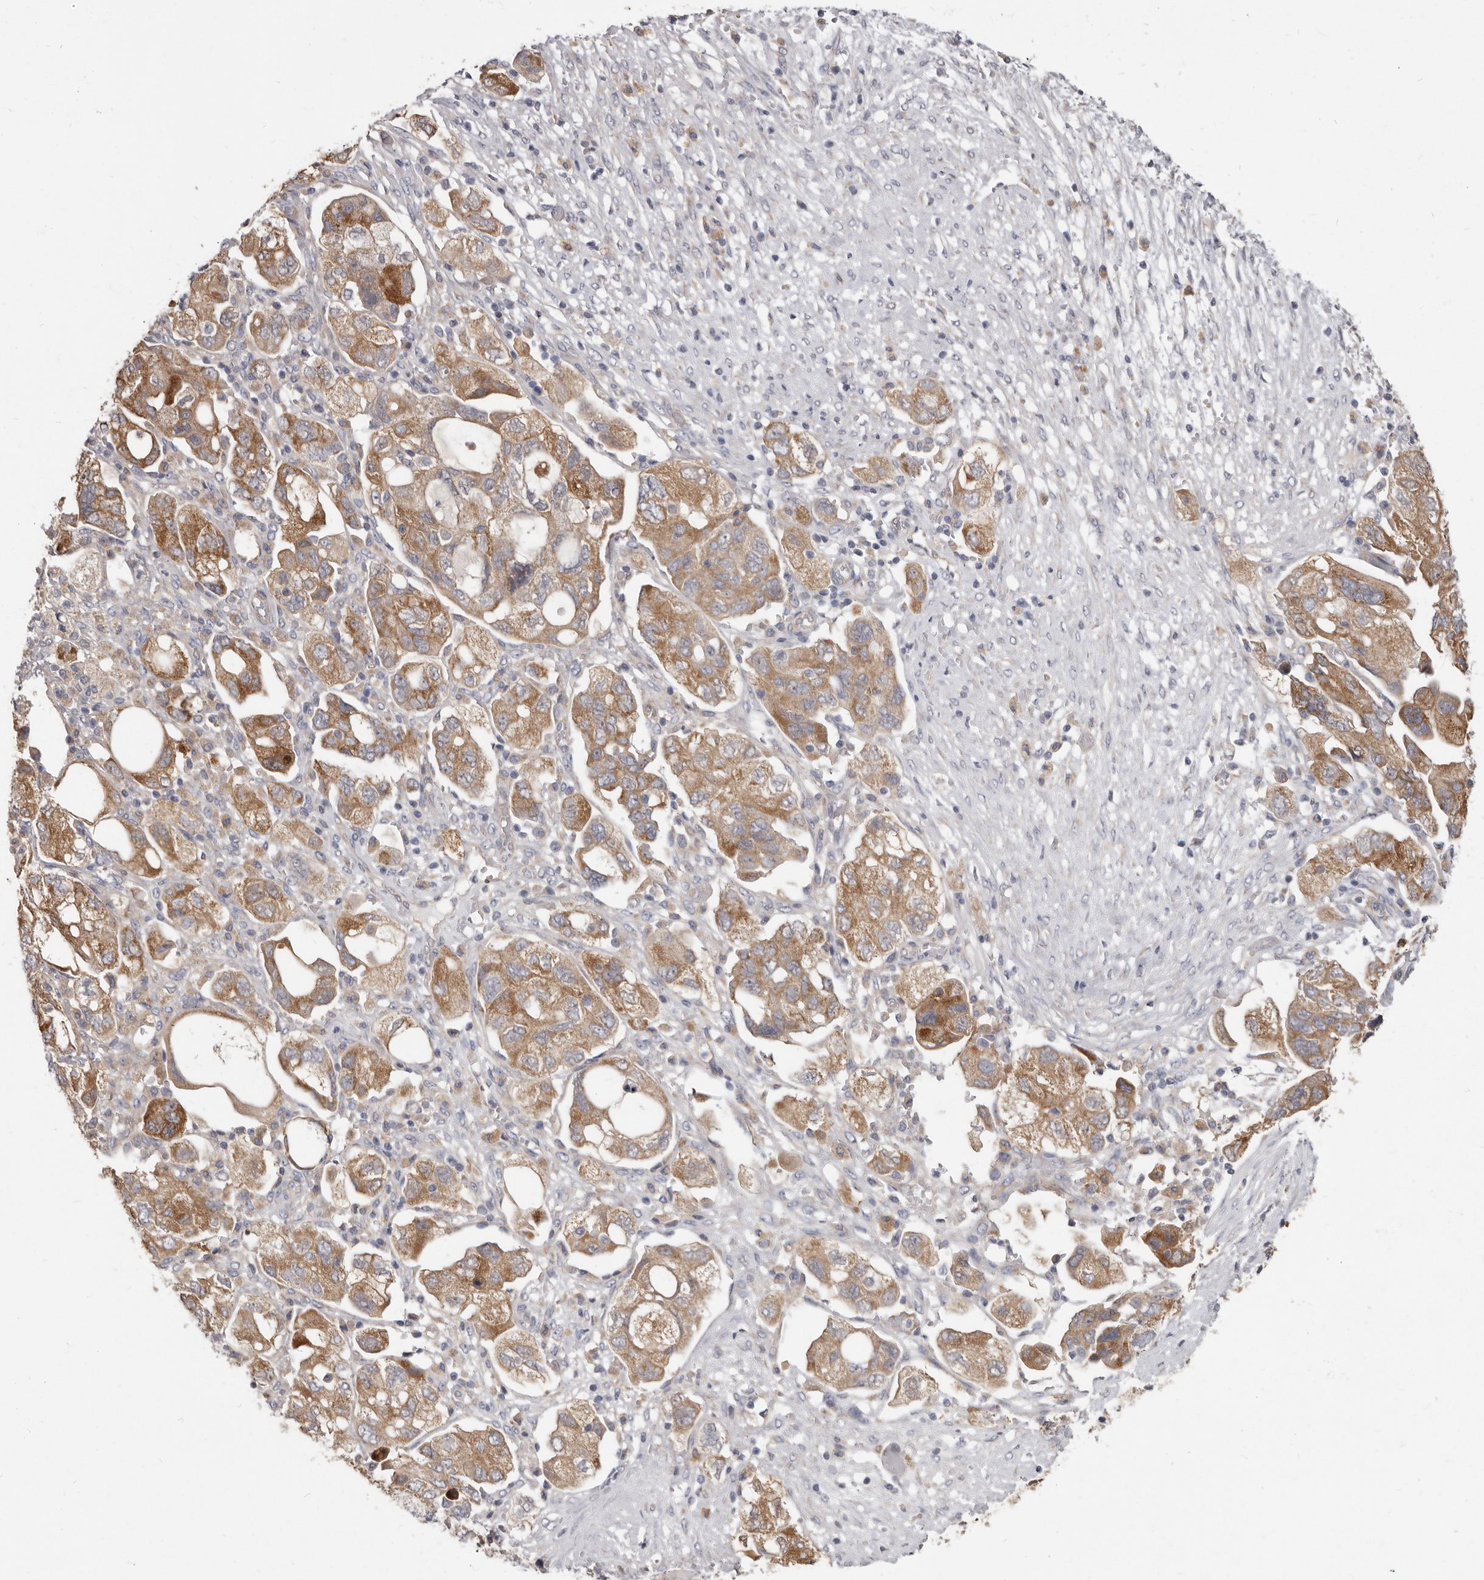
{"staining": {"intensity": "moderate", "quantity": ">75%", "location": "cytoplasmic/membranous"}, "tissue": "ovarian cancer", "cell_type": "Tumor cells", "image_type": "cancer", "snomed": [{"axis": "morphology", "description": "Carcinoma, NOS"}, {"axis": "morphology", "description": "Cystadenocarcinoma, serous, NOS"}, {"axis": "topography", "description": "Ovary"}], "caption": "This photomicrograph reveals immunohistochemistry (IHC) staining of human ovarian cancer, with medium moderate cytoplasmic/membranous expression in approximately >75% of tumor cells.", "gene": "FMO2", "patient": {"sex": "female", "age": 69}}